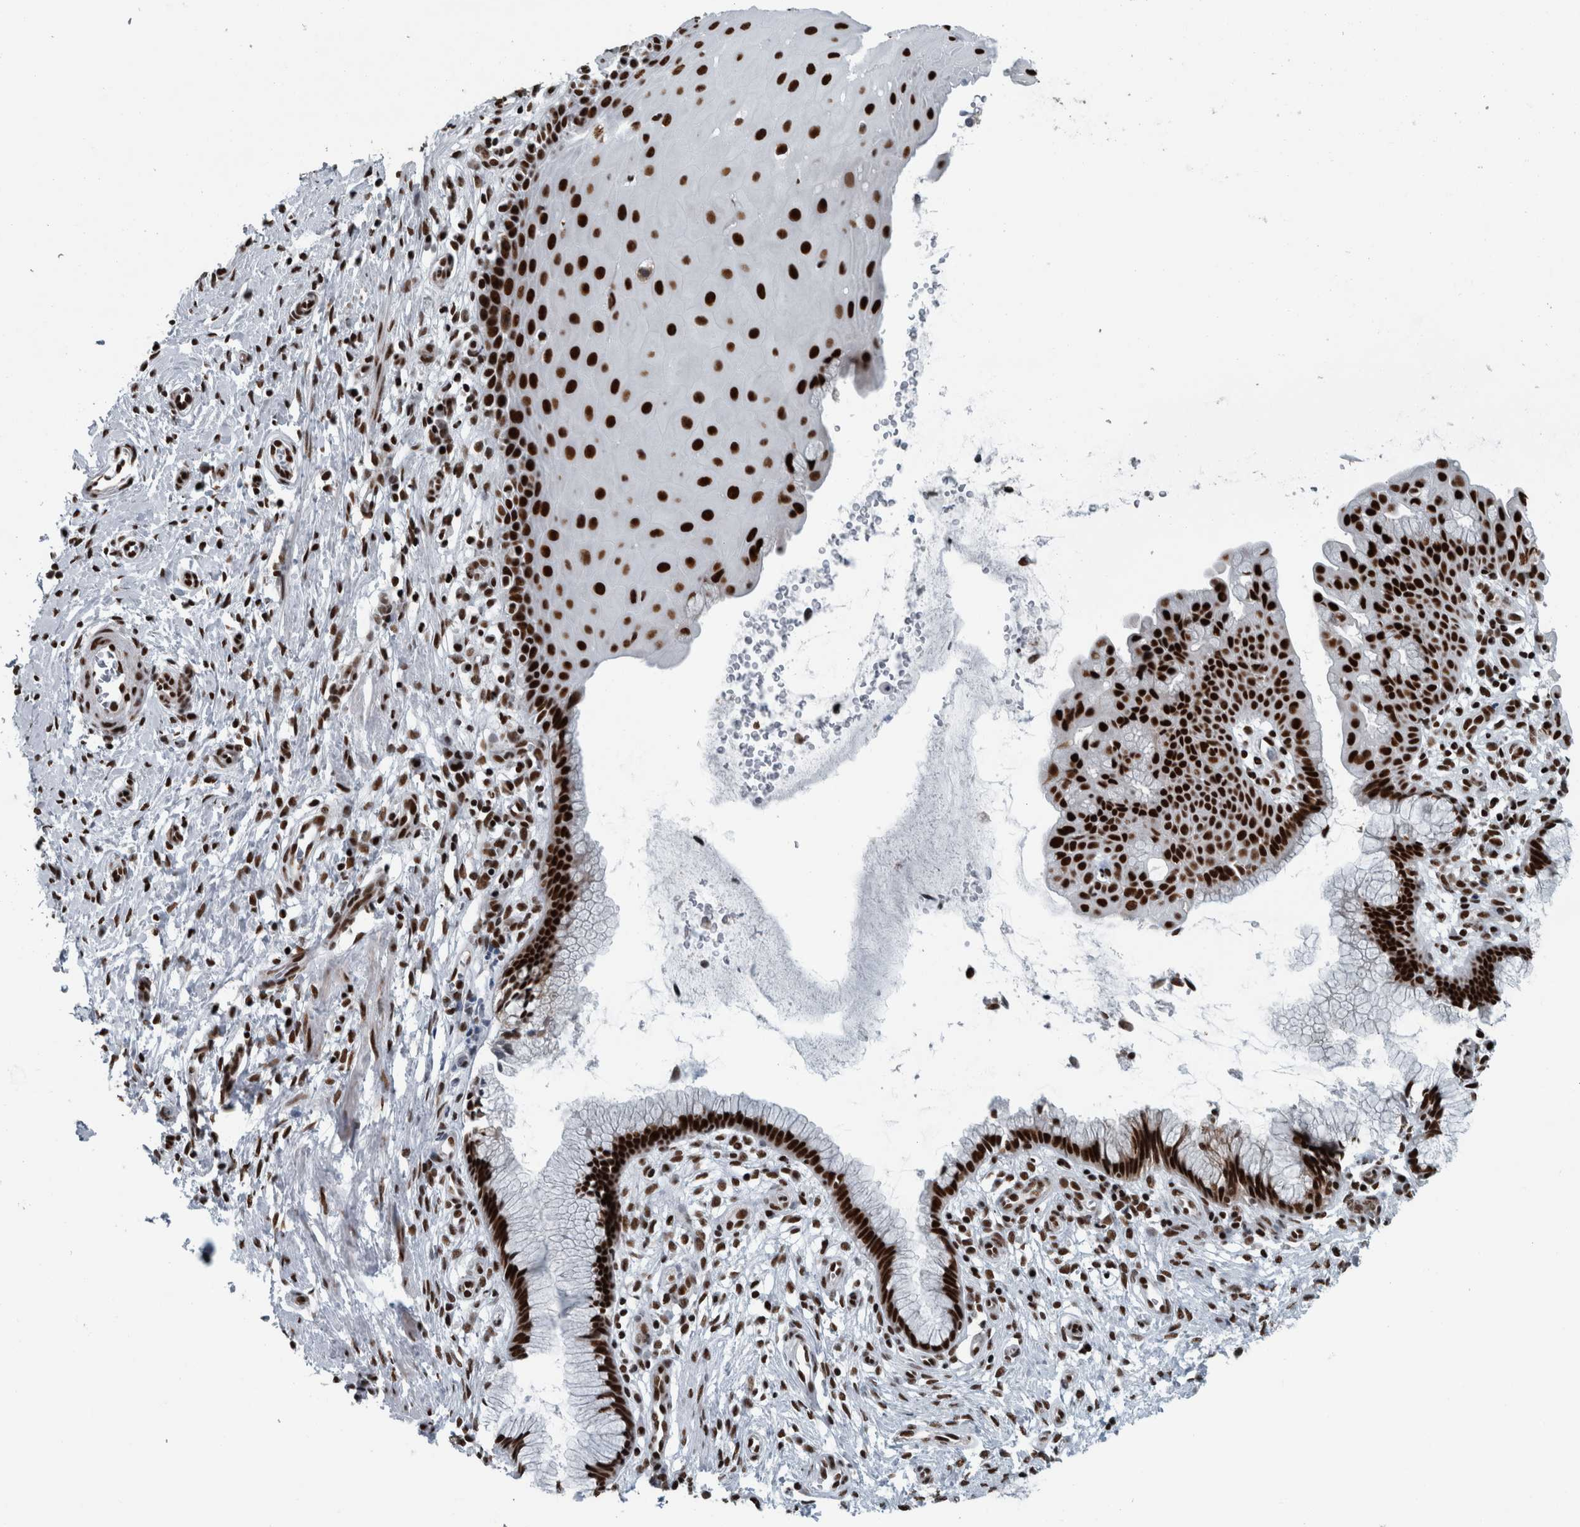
{"staining": {"intensity": "strong", "quantity": ">75%", "location": "nuclear"}, "tissue": "cervix", "cell_type": "Glandular cells", "image_type": "normal", "snomed": [{"axis": "morphology", "description": "Normal tissue, NOS"}, {"axis": "topography", "description": "Cervix"}], "caption": "A photomicrograph showing strong nuclear positivity in about >75% of glandular cells in benign cervix, as visualized by brown immunohistochemical staining.", "gene": "DNMT3A", "patient": {"sex": "female", "age": 75}}